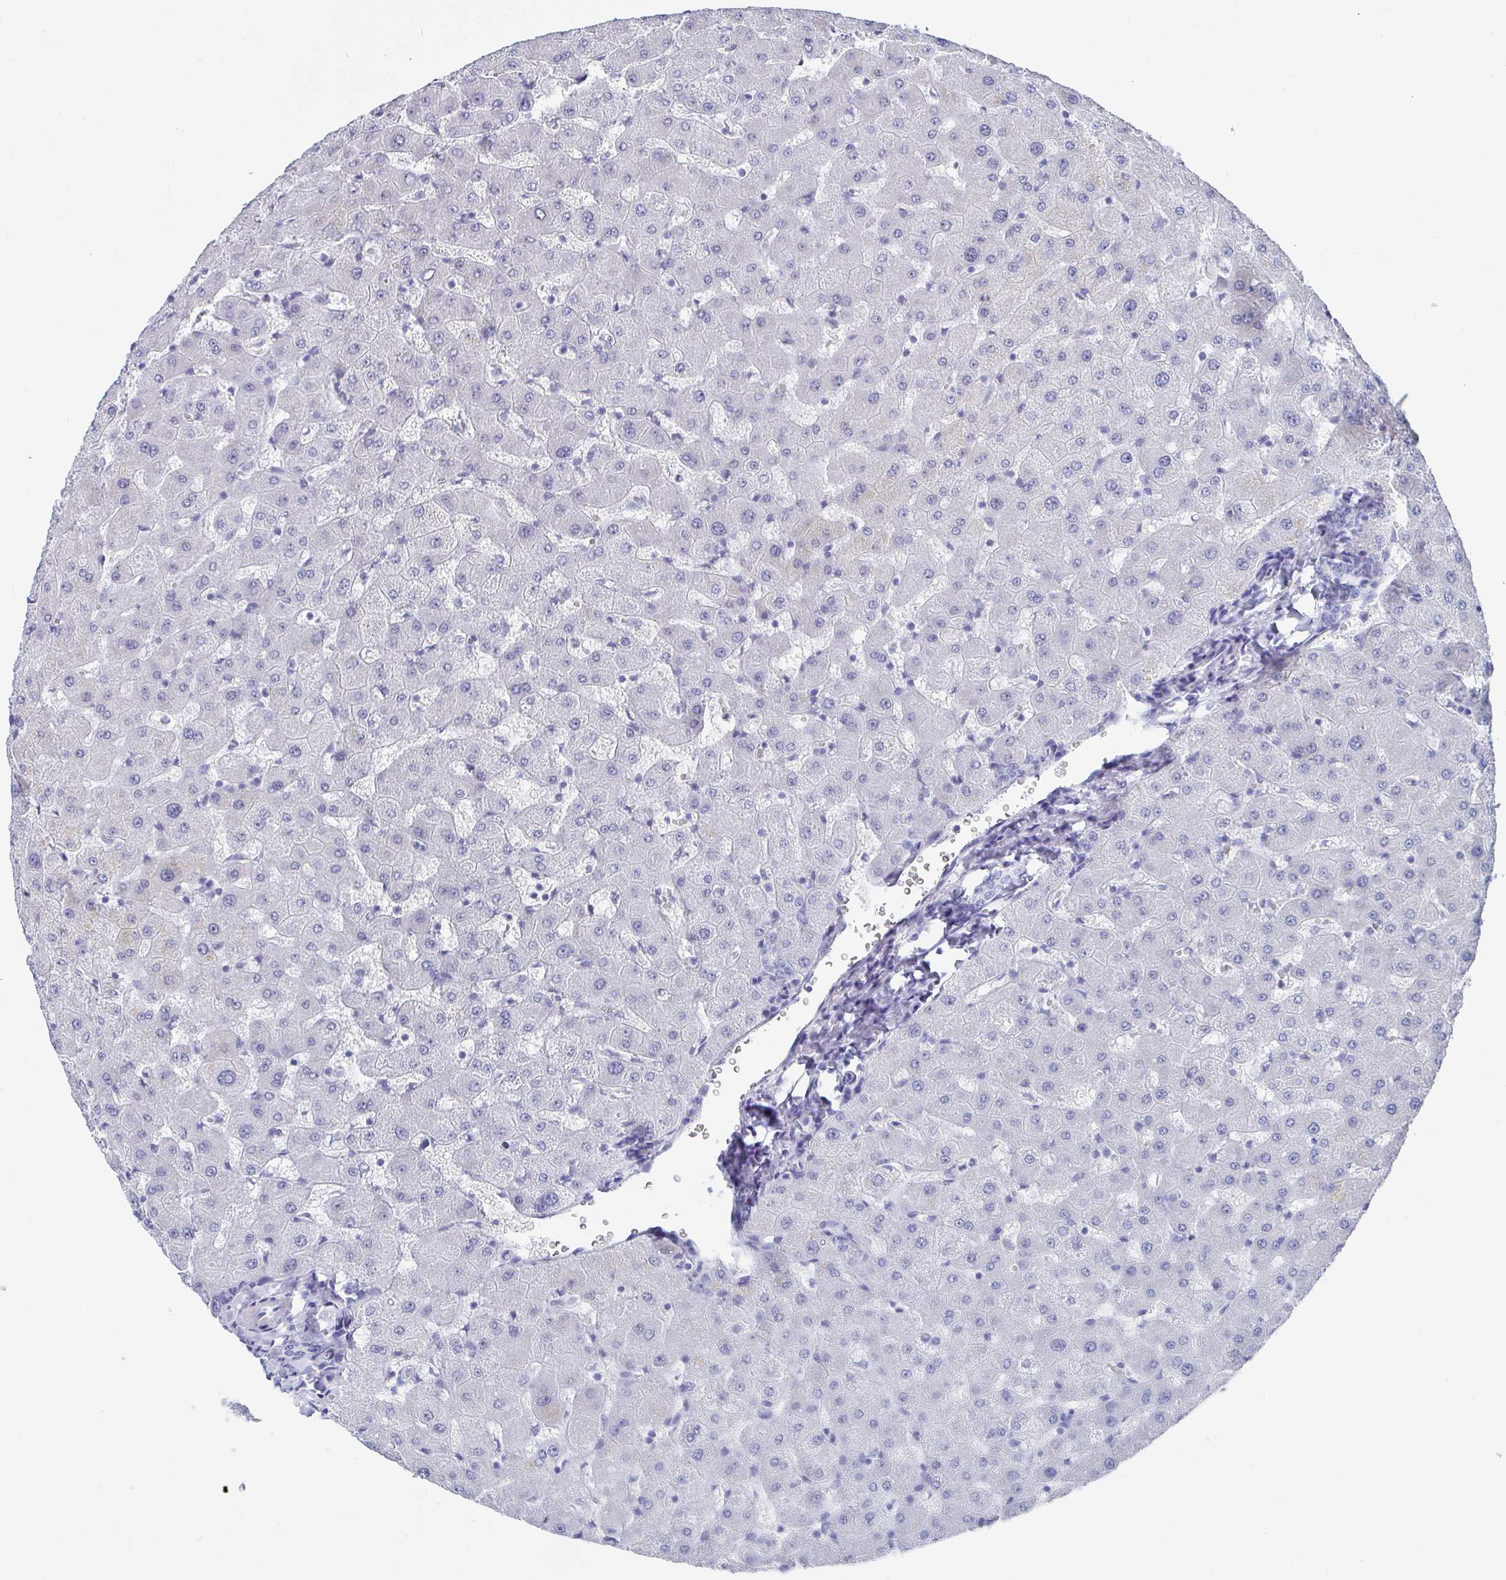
{"staining": {"intensity": "negative", "quantity": "none", "location": "none"}, "tissue": "liver", "cell_type": "Cholangiocytes", "image_type": "normal", "snomed": [{"axis": "morphology", "description": "Normal tissue, NOS"}, {"axis": "topography", "description": "Liver"}], "caption": "A high-resolution histopathology image shows immunohistochemistry (IHC) staining of unremarkable liver, which exhibits no significant staining in cholangiocytes.", "gene": "SIRT7", "patient": {"sex": "female", "age": 63}}